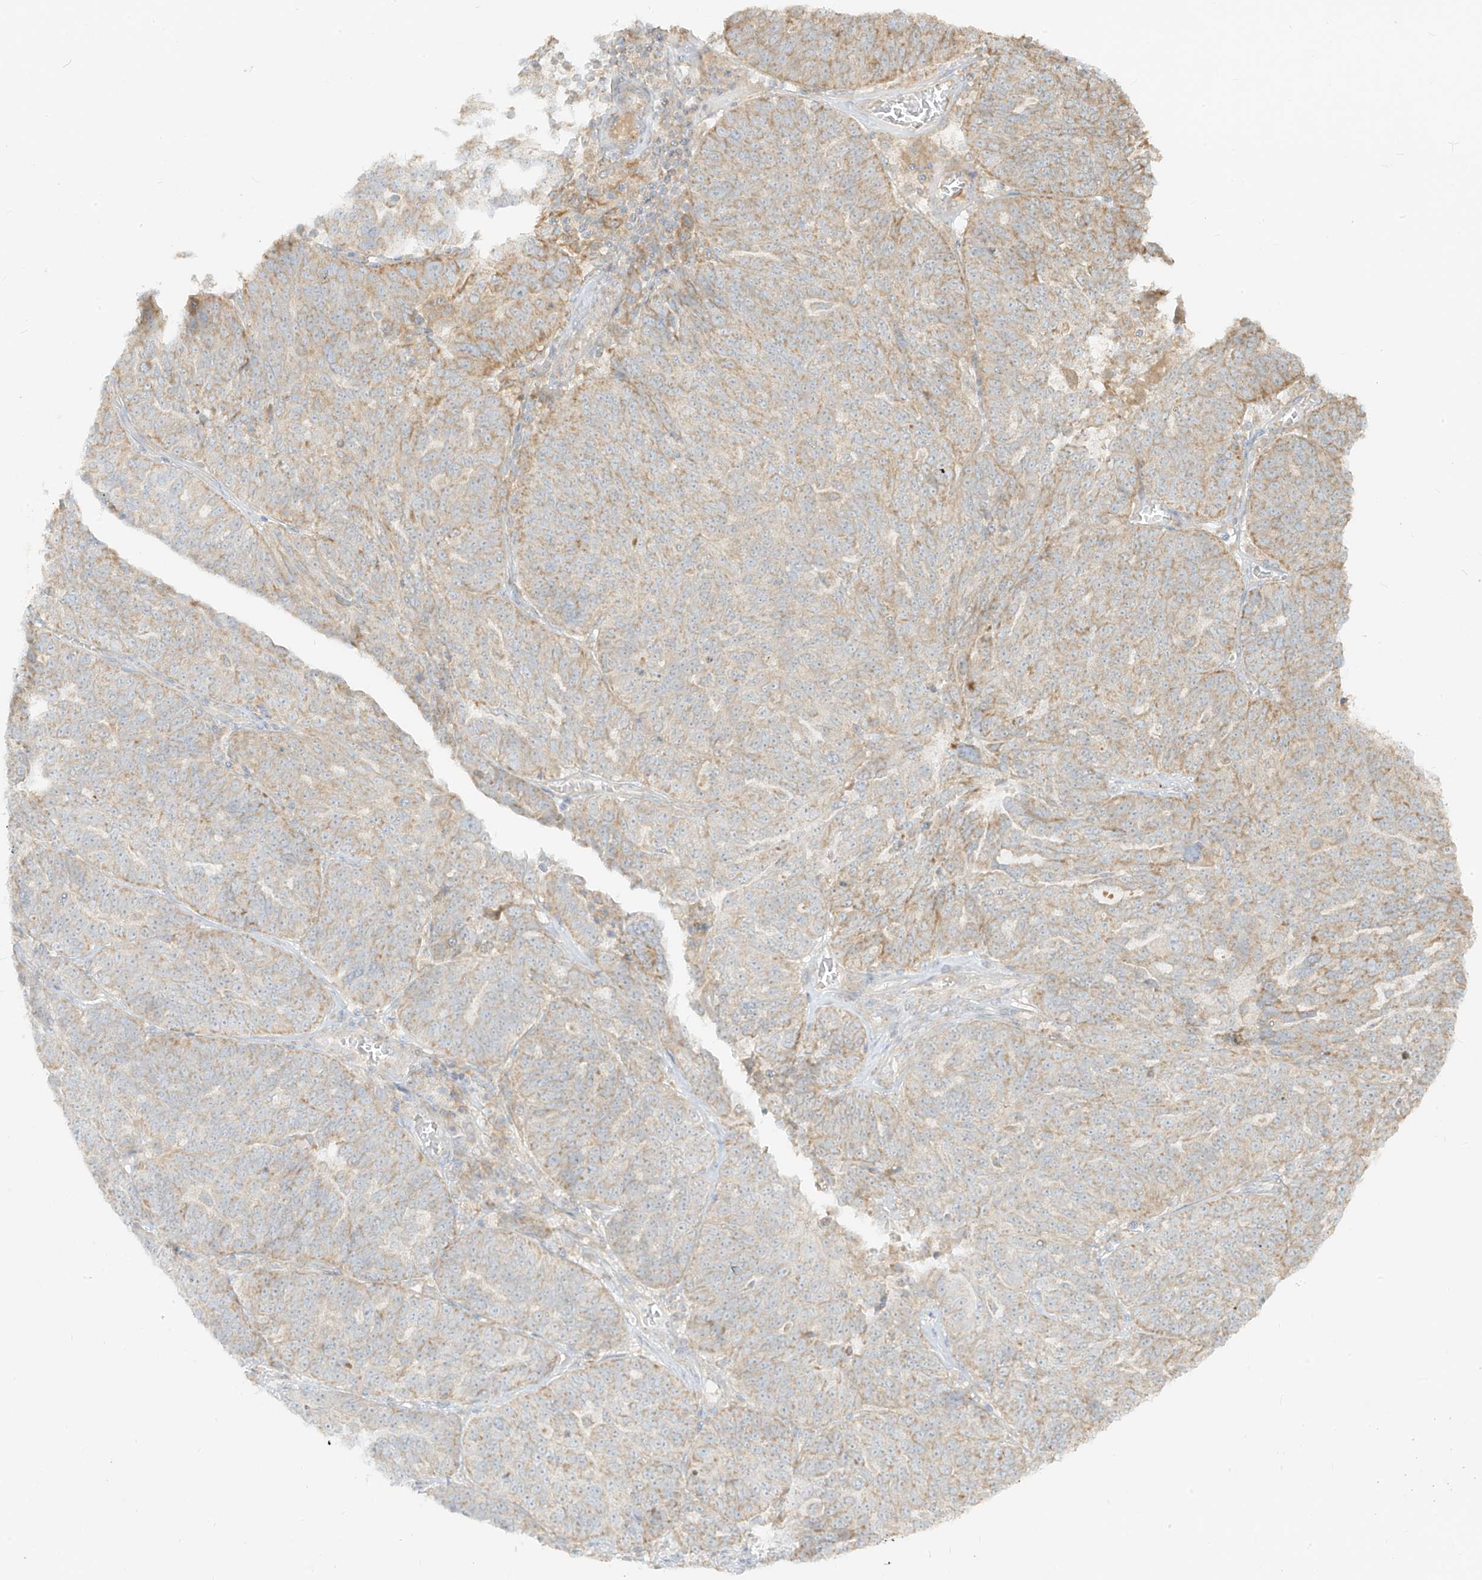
{"staining": {"intensity": "moderate", "quantity": "<25%", "location": "cytoplasmic/membranous"}, "tissue": "ovarian cancer", "cell_type": "Tumor cells", "image_type": "cancer", "snomed": [{"axis": "morphology", "description": "Cystadenocarcinoma, serous, NOS"}, {"axis": "topography", "description": "Ovary"}], "caption": "Immunohistochemical staining of ovarian cancer (serous cystadenocarcinoma) reveals moderate cytoplasmic/membranous protein positivity in approximately <25% of tumor cells.", "gene": "ZIM3", "patient": {"sex": "female", "age": 59}}